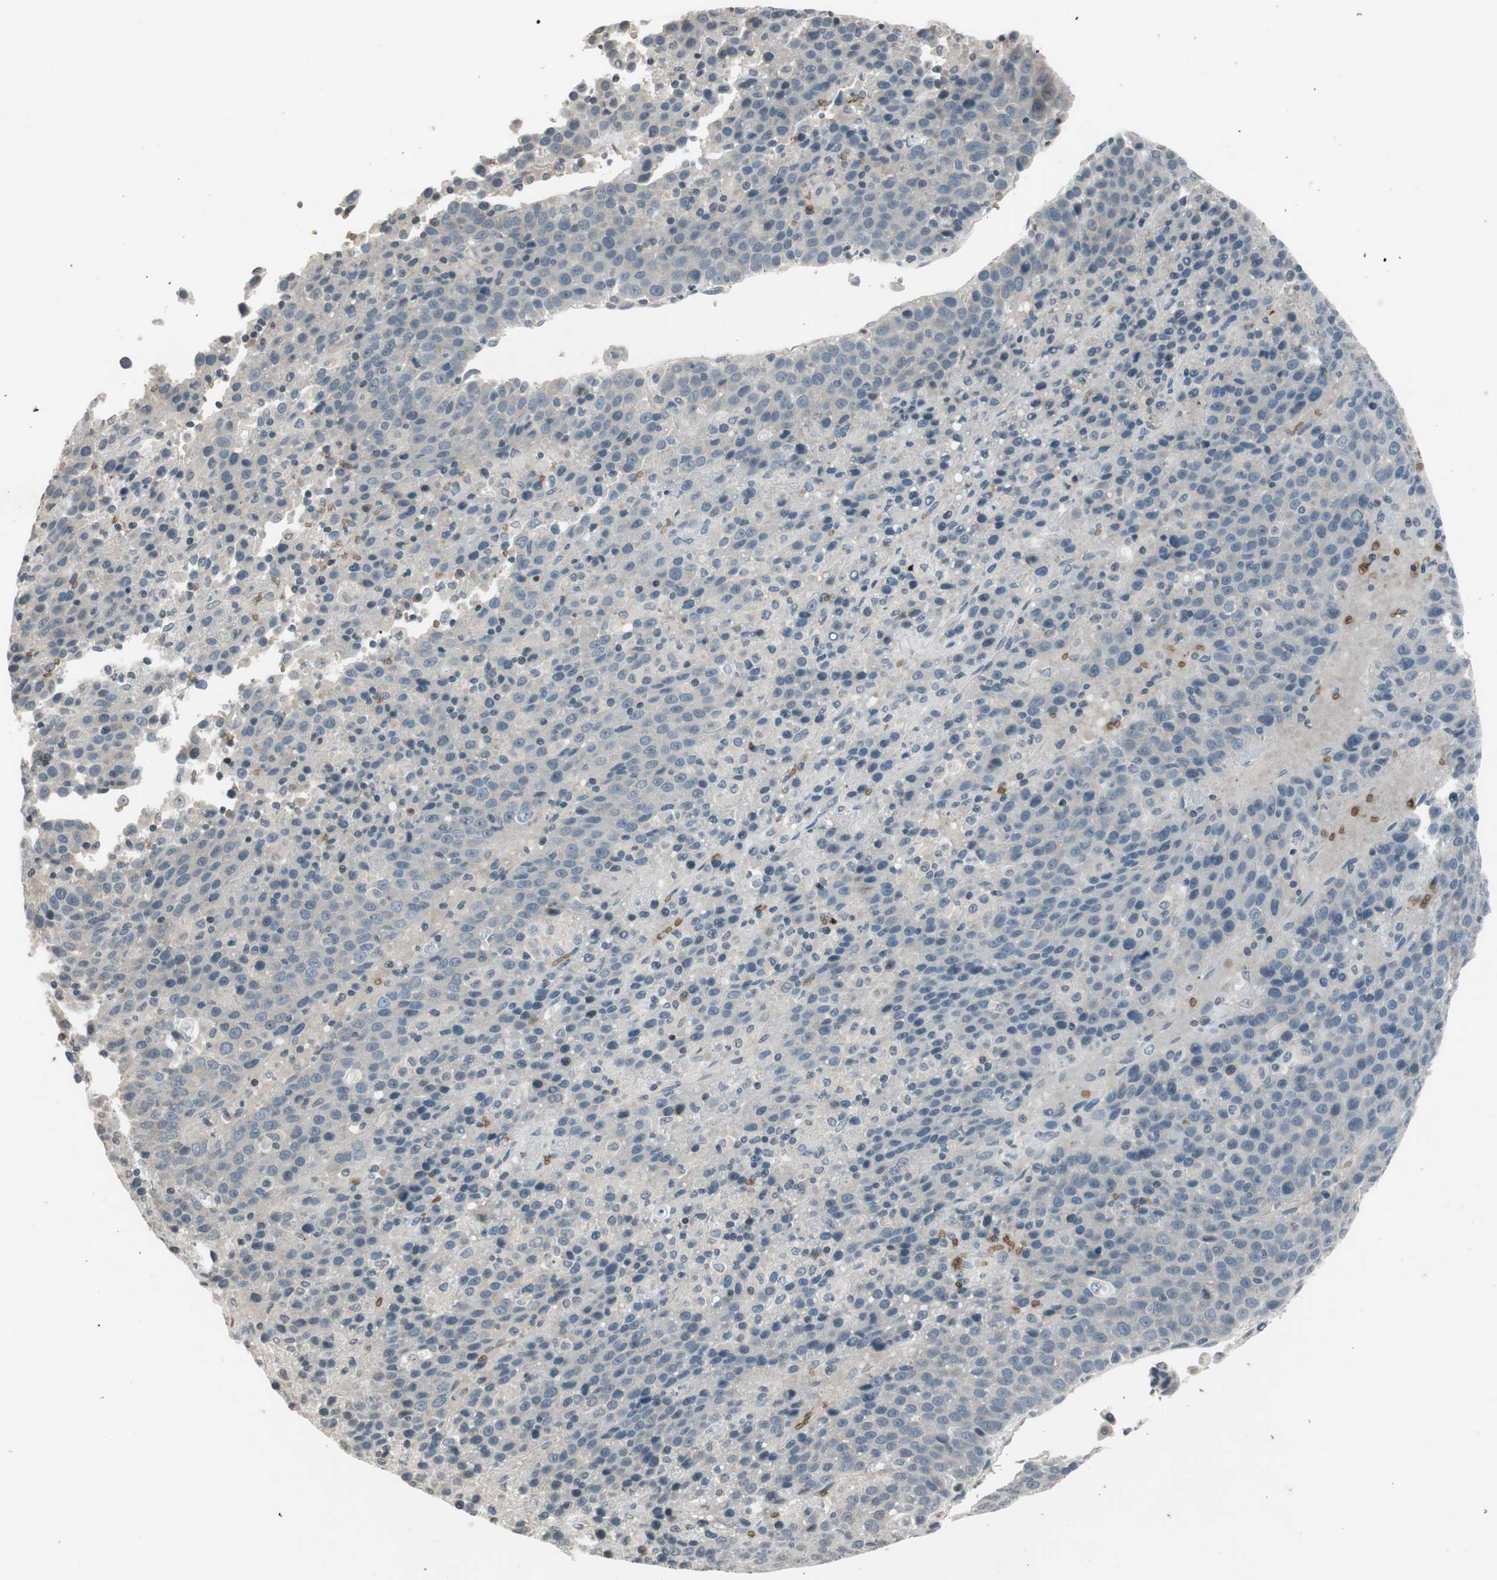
{"staining": {"intensity": "negative", "quantity": "none", "location": "none"}, "tissue": "liver cancer", "cell_type": "Tumor cells", "image_type": "cancer", "snomed": [{"axis": "morphology", "description": "Carcinoma, Hepatocellular, NOS"}, {"axis": "topography", "description": "Liver"}], "caption": "Immunohistochemical staining of liver cancer (hepatocellular carcinoma) displays no significant positivity in tumor cells.", "gene": "GYPC", "patient": {"sex": "female", "age": 53}}